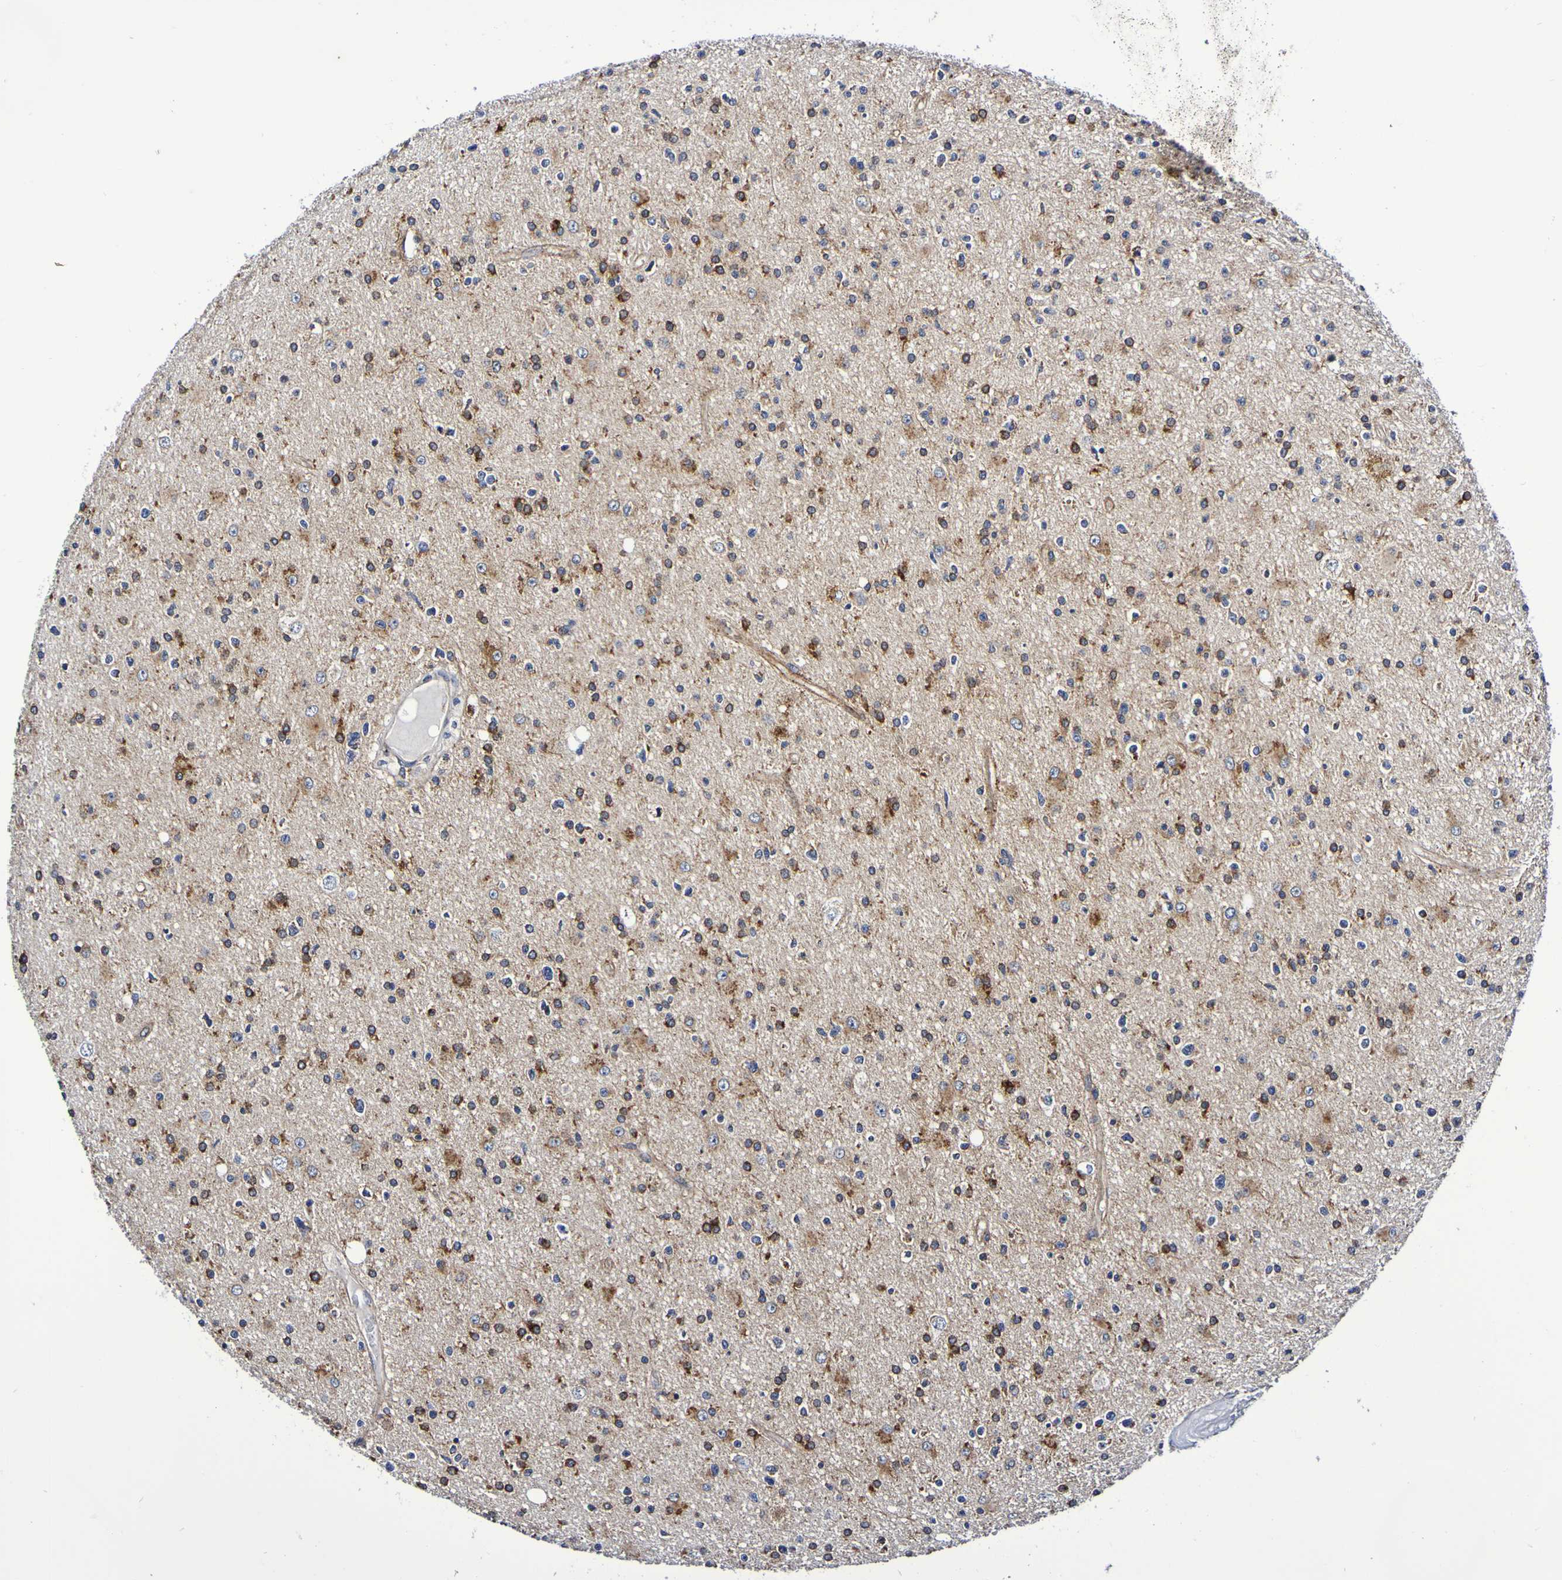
{"staining": {"intensity": "moderate", "quantity": "25%-75%", "location": "cytoplasmic/membranous"}, "tissue": "glioma", "cell_type": "Tumor cells", "image_type": "cancer", "snomed": [{"axis": "morphology", "description": "Glioma, malignant, High grade"}, {"axis": "topography", "description": "Brain"}], "caption": "The histopathology image reveals immunohistochemical staining of glioma. There is moderate cytoplasmic/membranous staining is present in about 25%-75% of tumor cells.", "gene": "GJB1", "patient": {"sex": "male", "age": 33}}